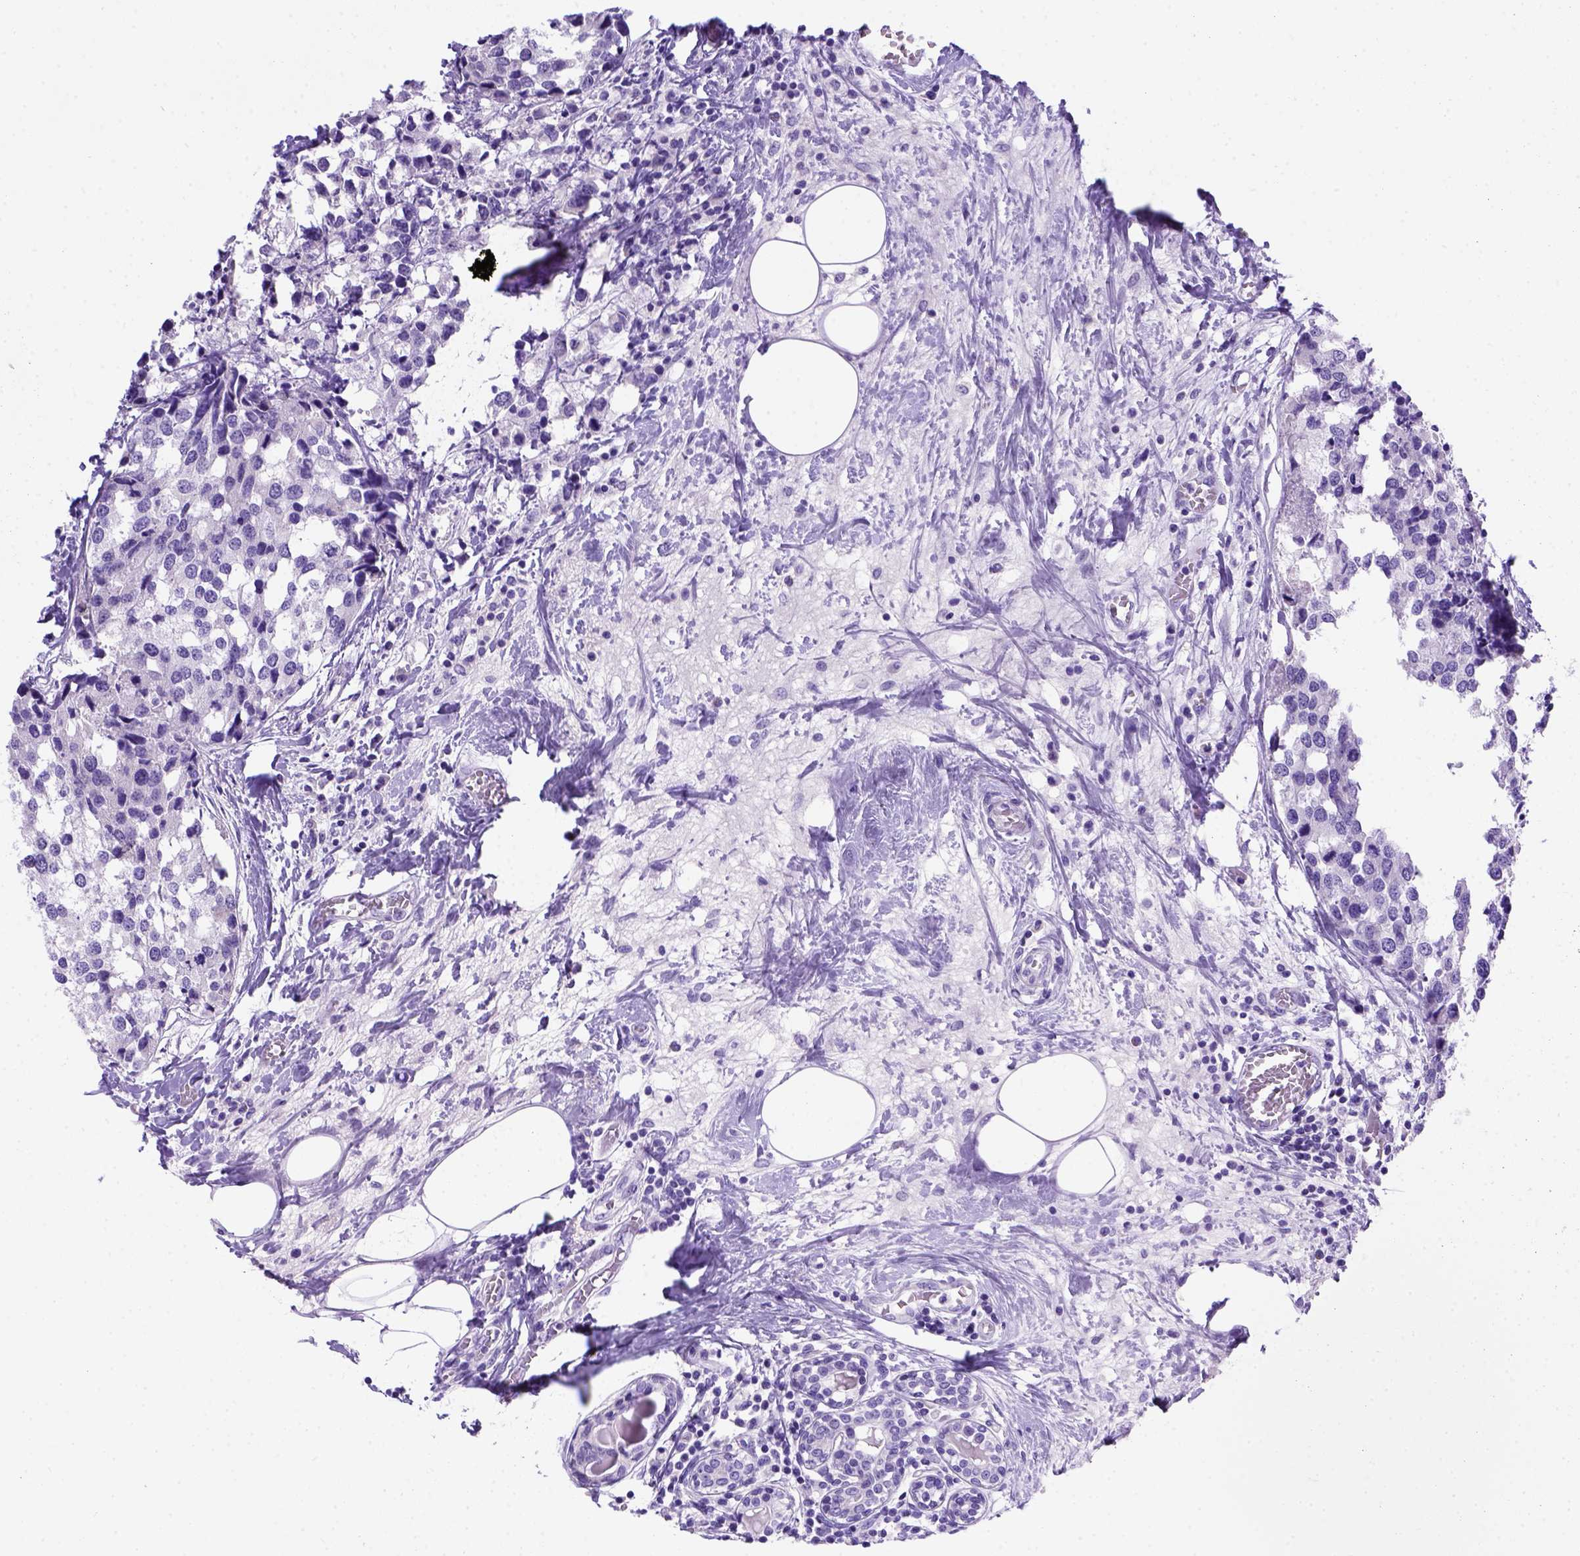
{"staining": {"intensity": "negative", "quantity": "none", "location": "none"}, "tissue": "breast cancer", "cell_type": "Tumor cells", "image_type": "cancer", "snomed": [{"axis": "morphology", "description": "Lobular carcinoma"}, {"axis": "topography", "description": "Breast"}], "caption": "This is a photomicrograph of IHC staining of breast lobular carcinoma, which shows no staining in tumor cells.", "gene": "FOXI1", "patient": {"sex": "female", "age": 59}}